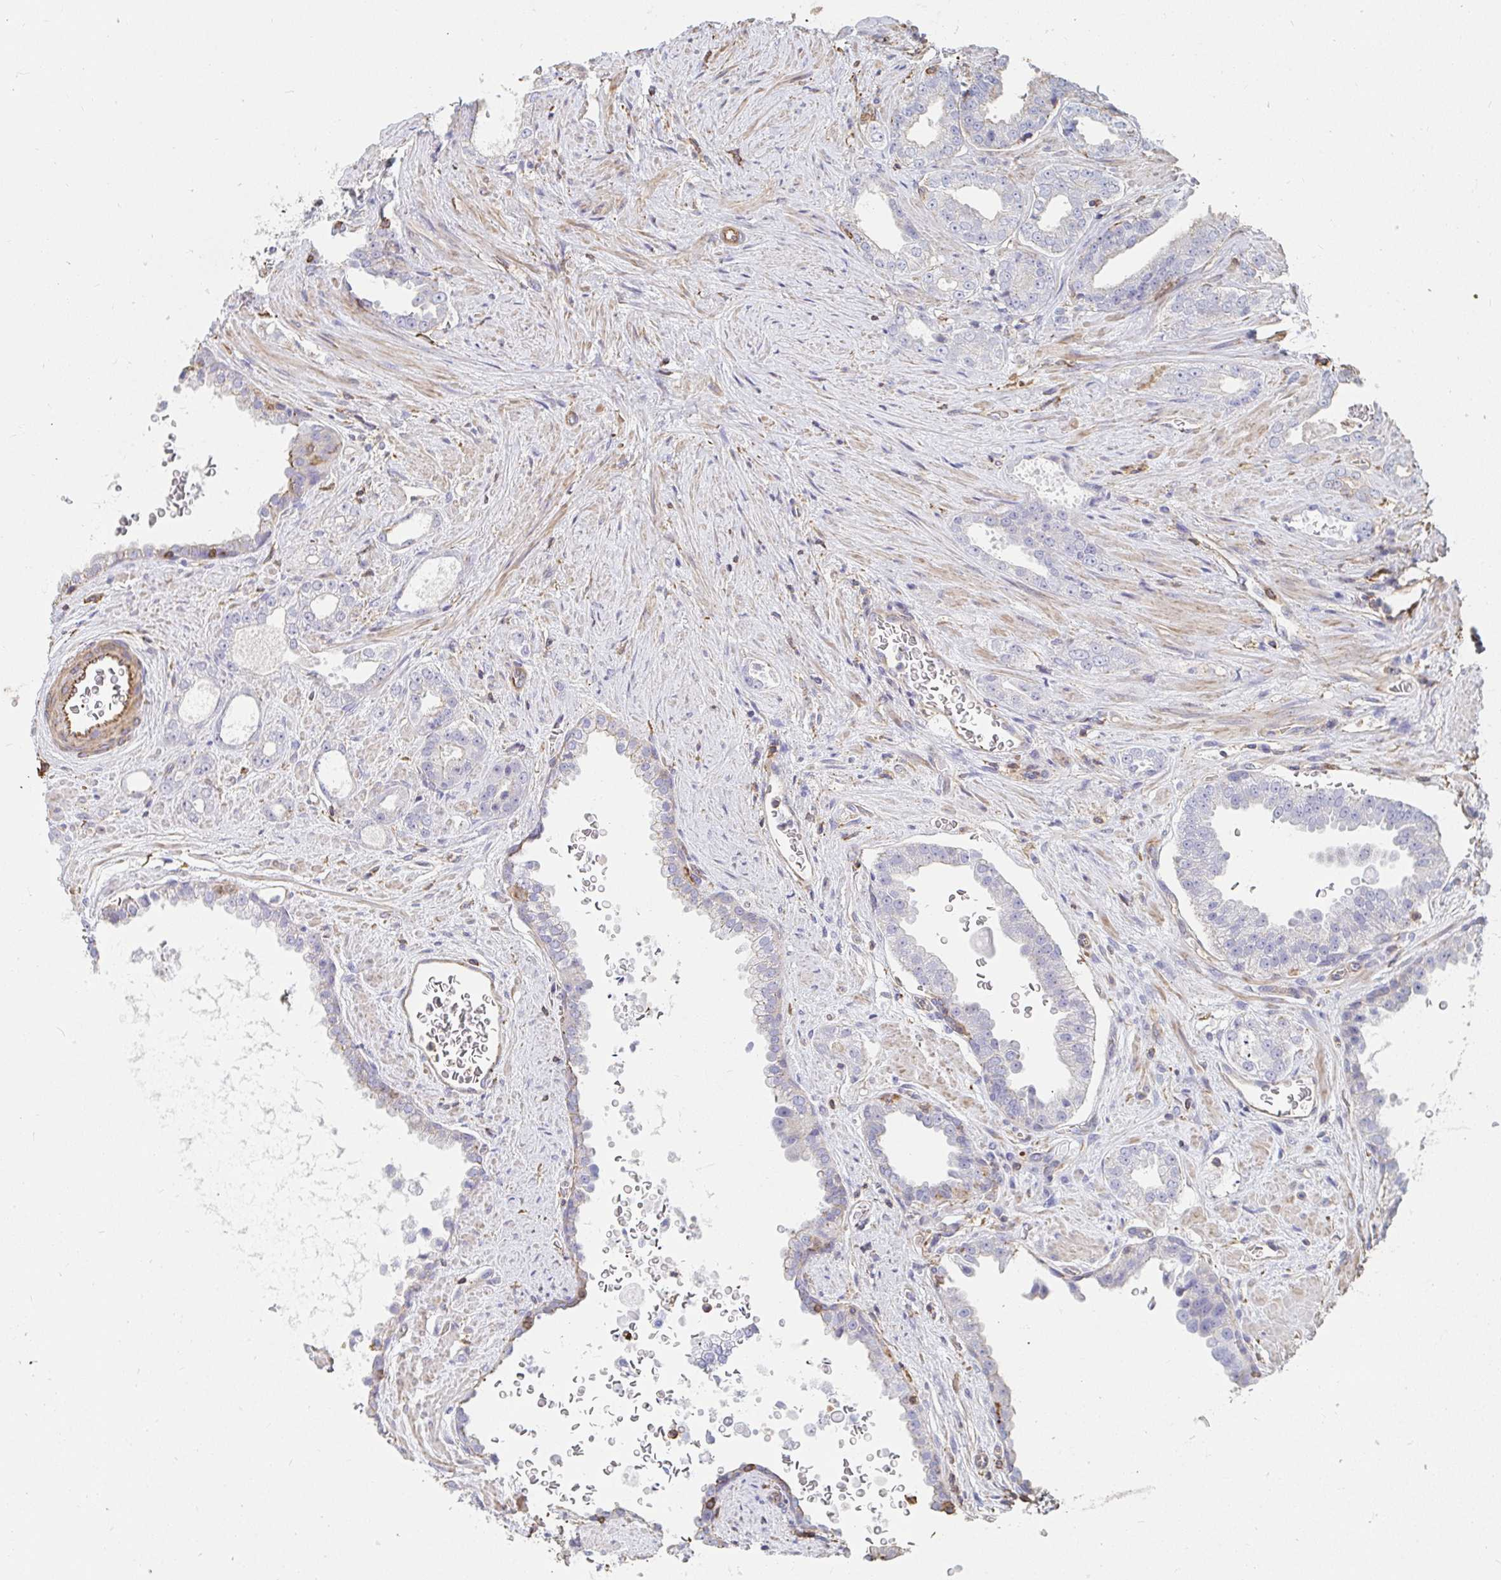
{"staining": {"intensity": "negative", "quantity": "none", "location": "none"}, "tissue": "prostate cancer", "cell_type": "Tumor cells", "image_type": "cancer", "snomed": [{"axis": "morphology", "description": "Adenocarcinoma, Low grade"}, {"axis": "topography", "description": "Prostate"}], "caption": "Immunohistochemistry of human low-grade adenocarcinoma (prostate) demonstrates no expression in tumor cells.", "gene": "PTPN14", "patient": {"sex": "male", "age": 67}}